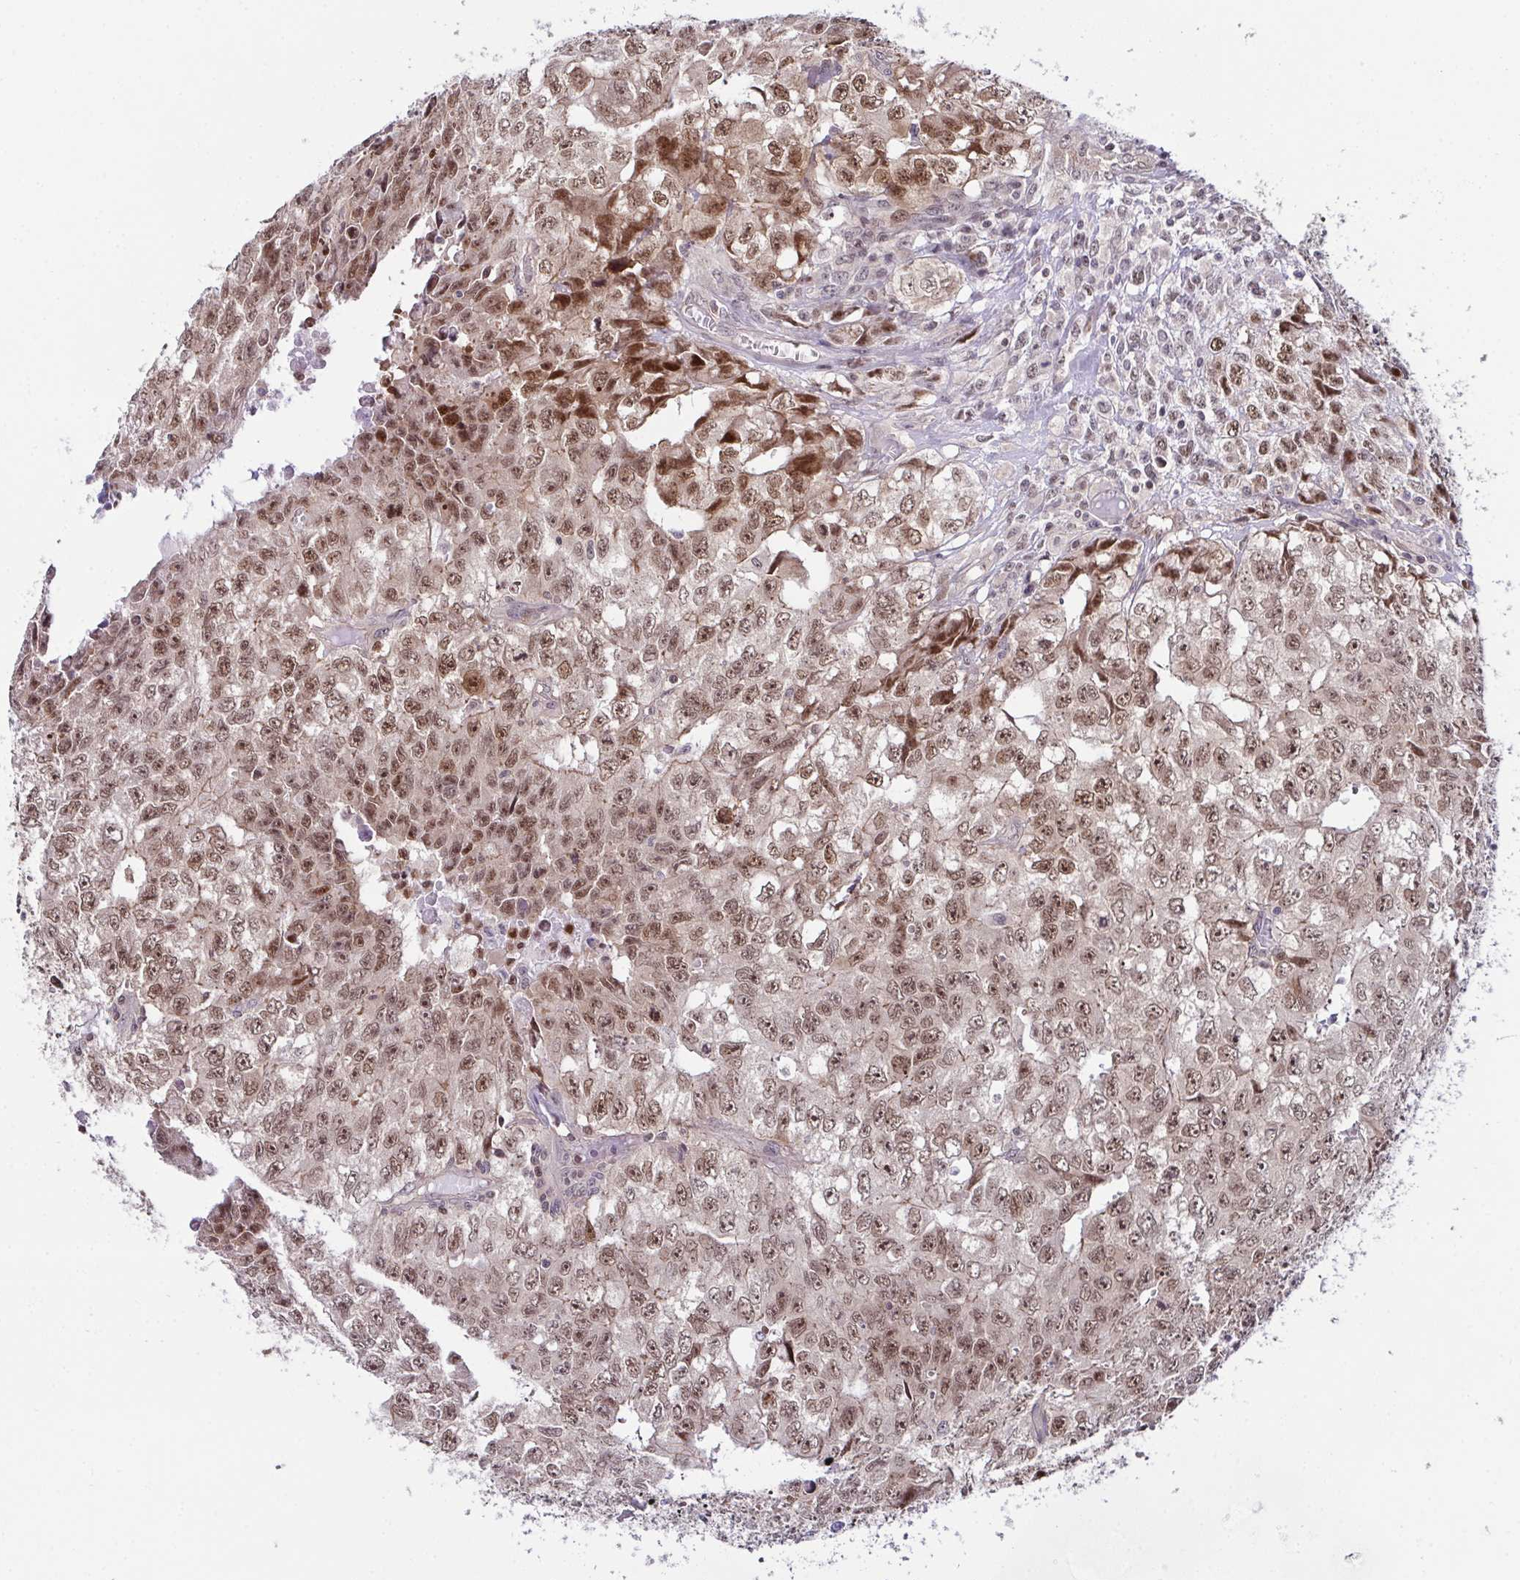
{"staining": {"intensity": "moderate", "quantity": ">75%", "location": "nuclear"}, "tissue": "testis cancer", "cell_type": "Tumor cells", "image_type": "cancer", "snomed": [{"axis": "morphology", "description": "Carcinoma, Embryonal, NOS"}, {"axis": "morphology", "description": "Teratoma, malignant, NOS"}, {"axis": "topography", "description": "Testis"}], "caption": "Immunohistochemistry of testis cancer (malignant teratoma) shows medium levels of moderate nuclear staining in approximately >75% of tumor cells. (Stains: DAB in brown, nuclei in blue, Microscopy: brightfield microscopy at high magnification).", "gene": "DNAJB1", "patient": {"sex": "male", "age": 24}}